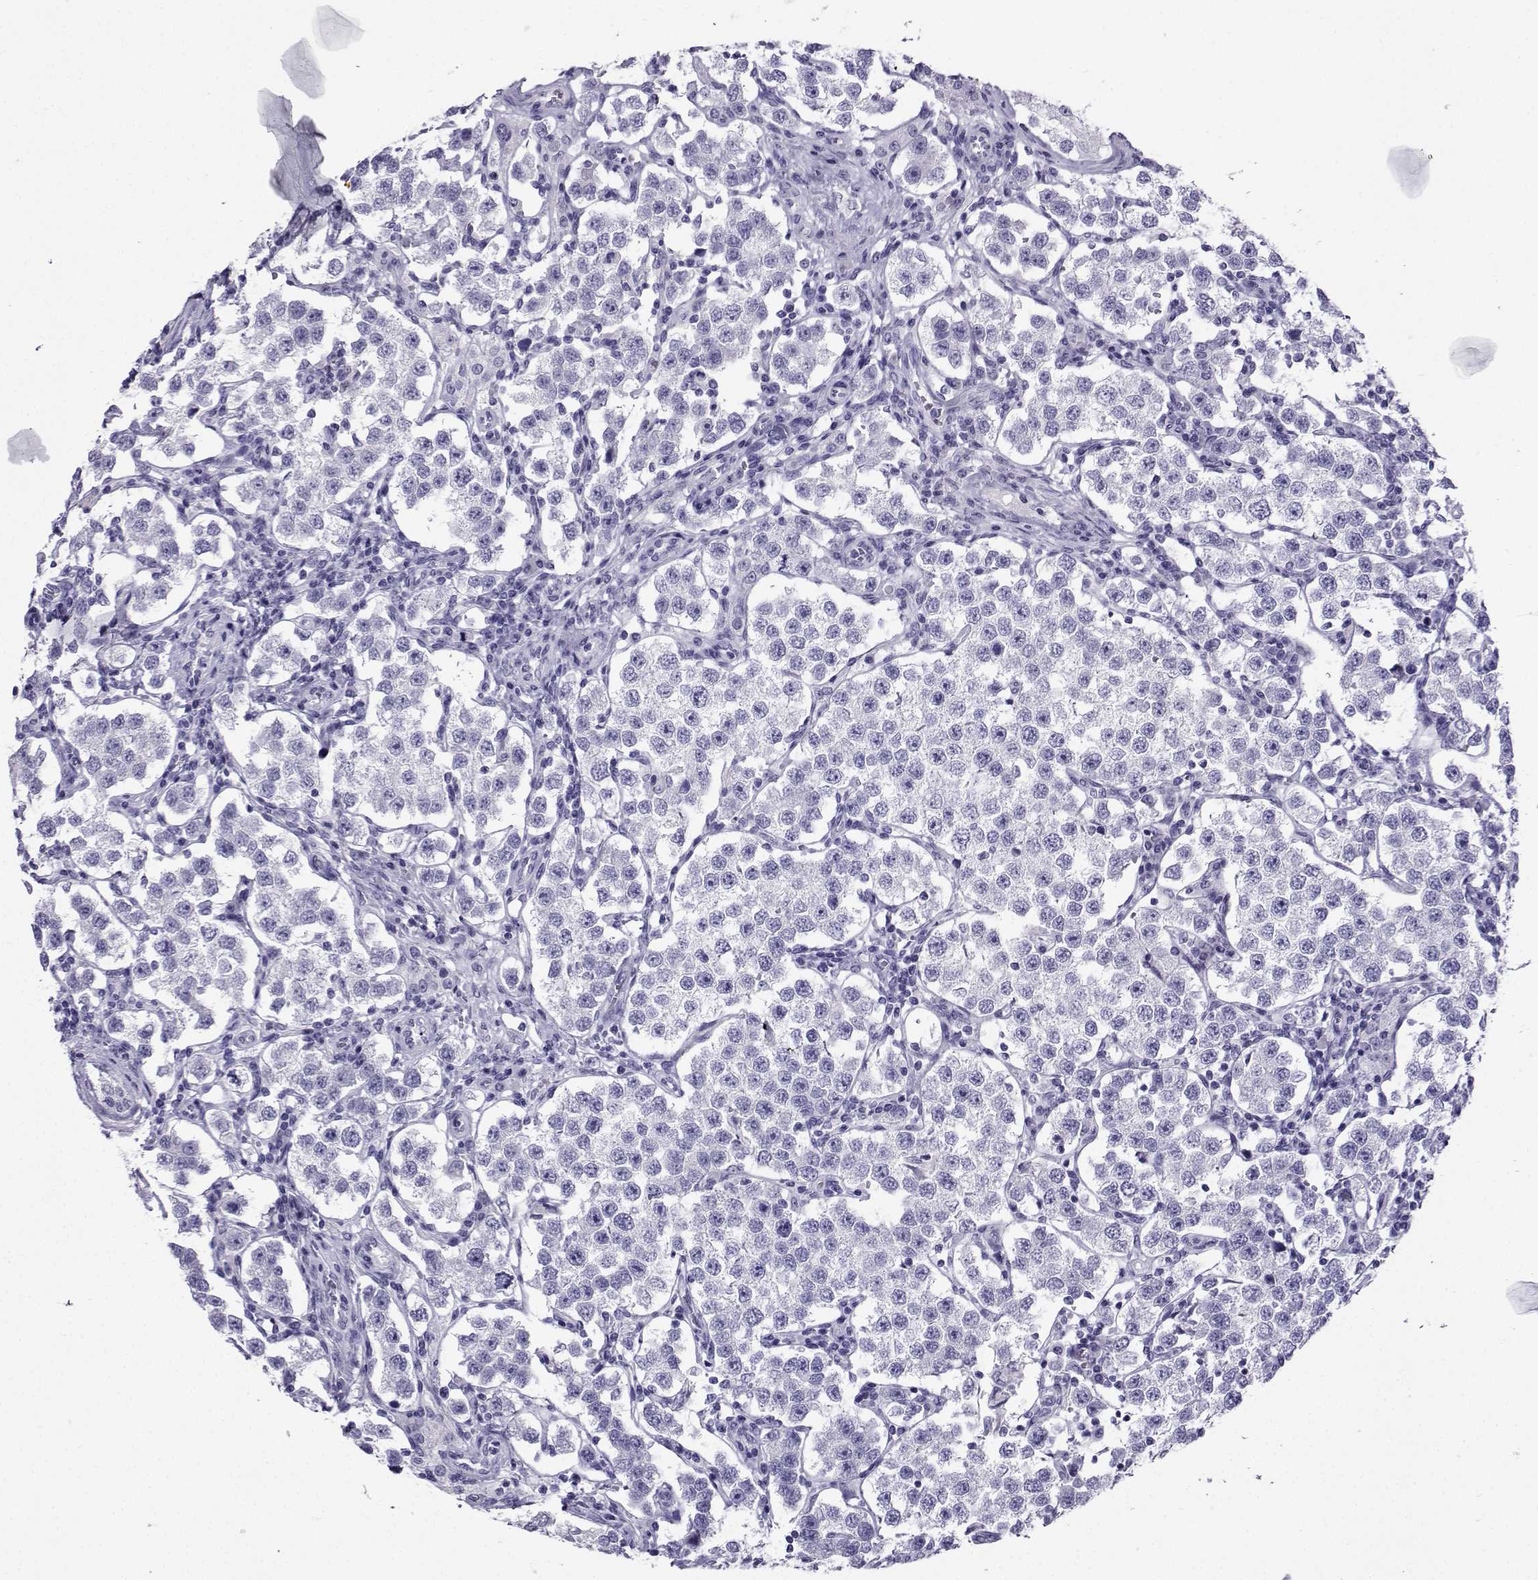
{"staining": {"intensity": "negative", "quantity": "none", "location": "none"}, "tissue": "testis cancer", "cell_type": "Tumor cells", "image_type": "cancer", "snomed": [{"axis": "morphology", "description": "Seminoma, NOS"}, {"axis": "topography", "description": "Testis"}], "caption": "This is an IHC micrograph of testis seminoma. There is no staining in tumor cells.", "gene": "CRYBB1", "patient": {"sex": "male", "age": 37}}